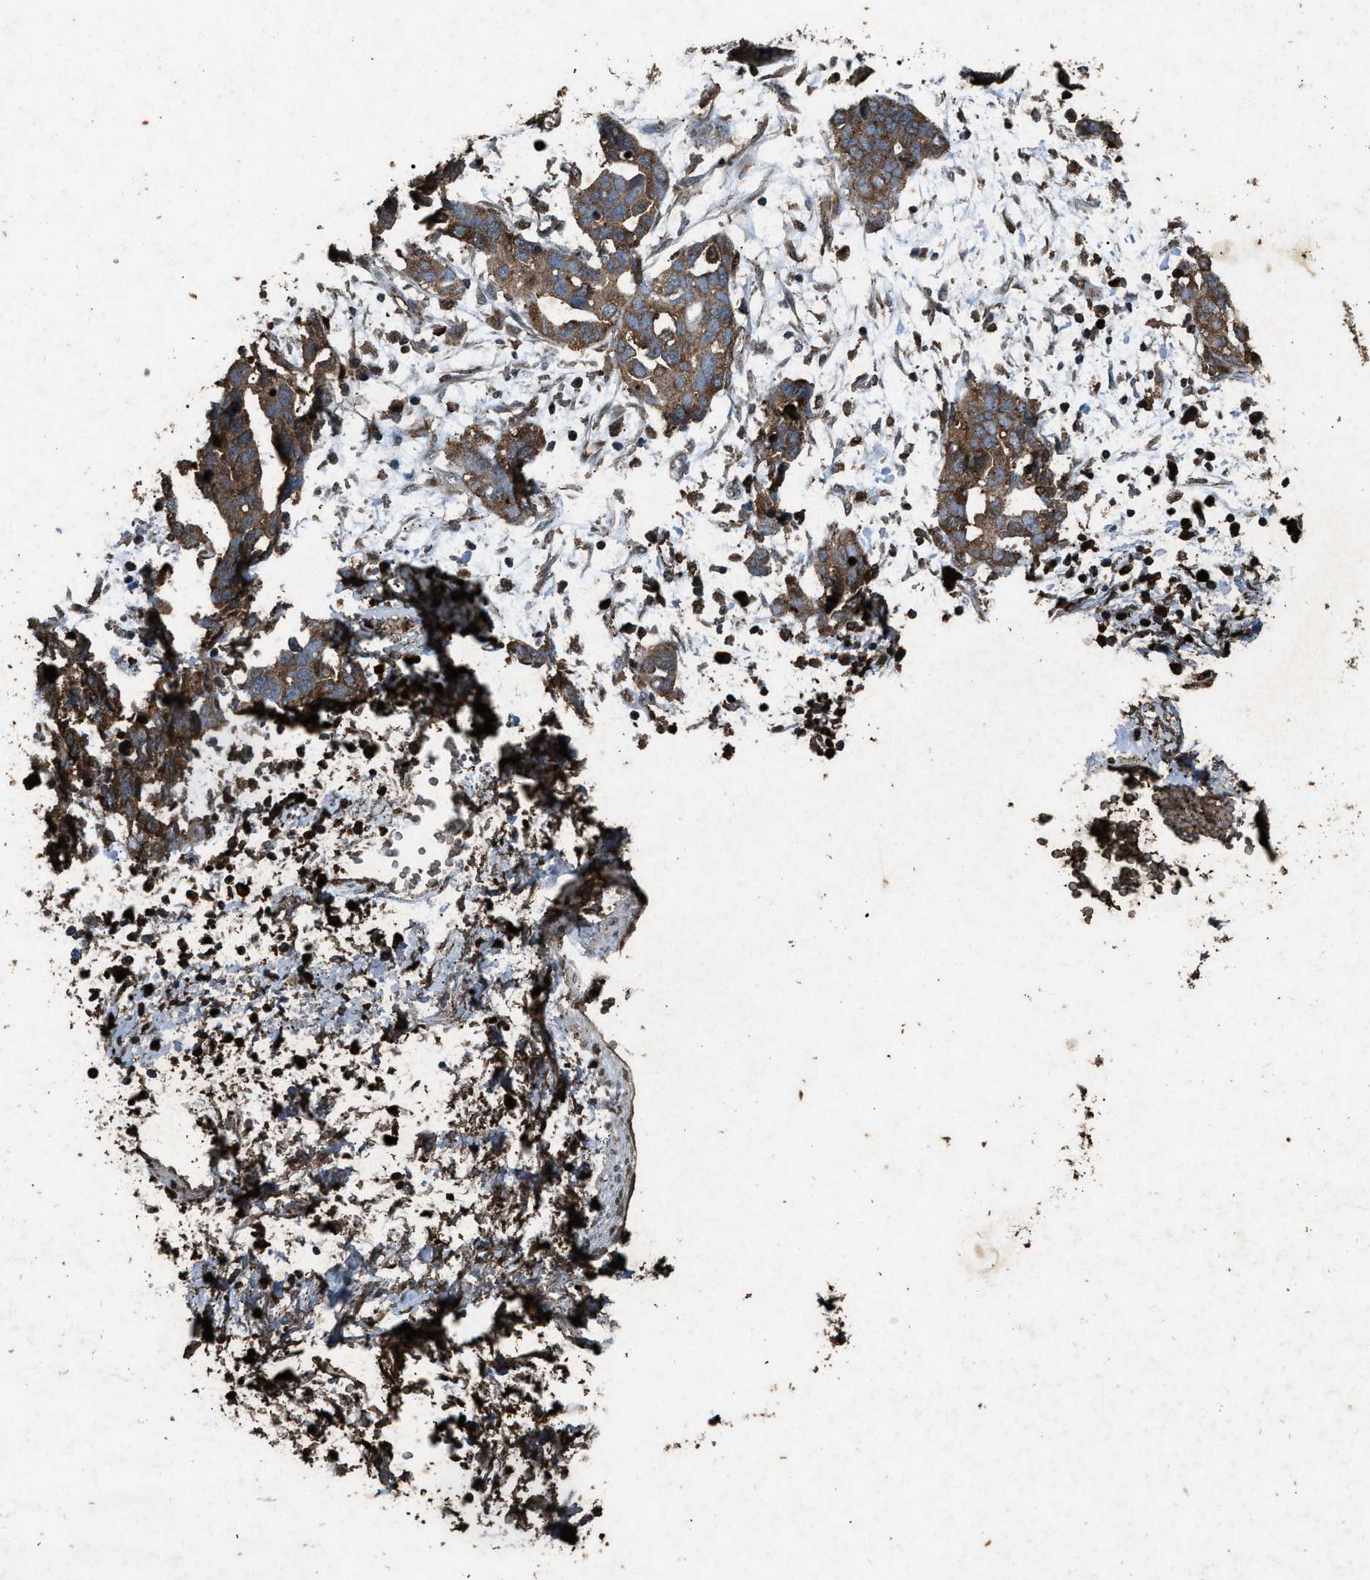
{"staining": {"intensity": "moderate", "quantity": ">75%", "location": "cytoplasmic/membranous"}, "tissue": "ovarian cancer", "cell_type": "Tumor cells", "image_type": "cancer", "snomed": [{"axis": "morphology", "description": "Cystadenocarcinoma, serous, NOS"}, {"axis": "topography", "description": "Ovary"}], "caption": "Ovarian cancer (serous cystadenocarcinoma) stained with a brown dye demonstrates moderate cytoplasmic/membranous positive staining in about >75% of tumor cells.", "gene": "PSMD1", "patient": {"sex": "female", "age": 54}}